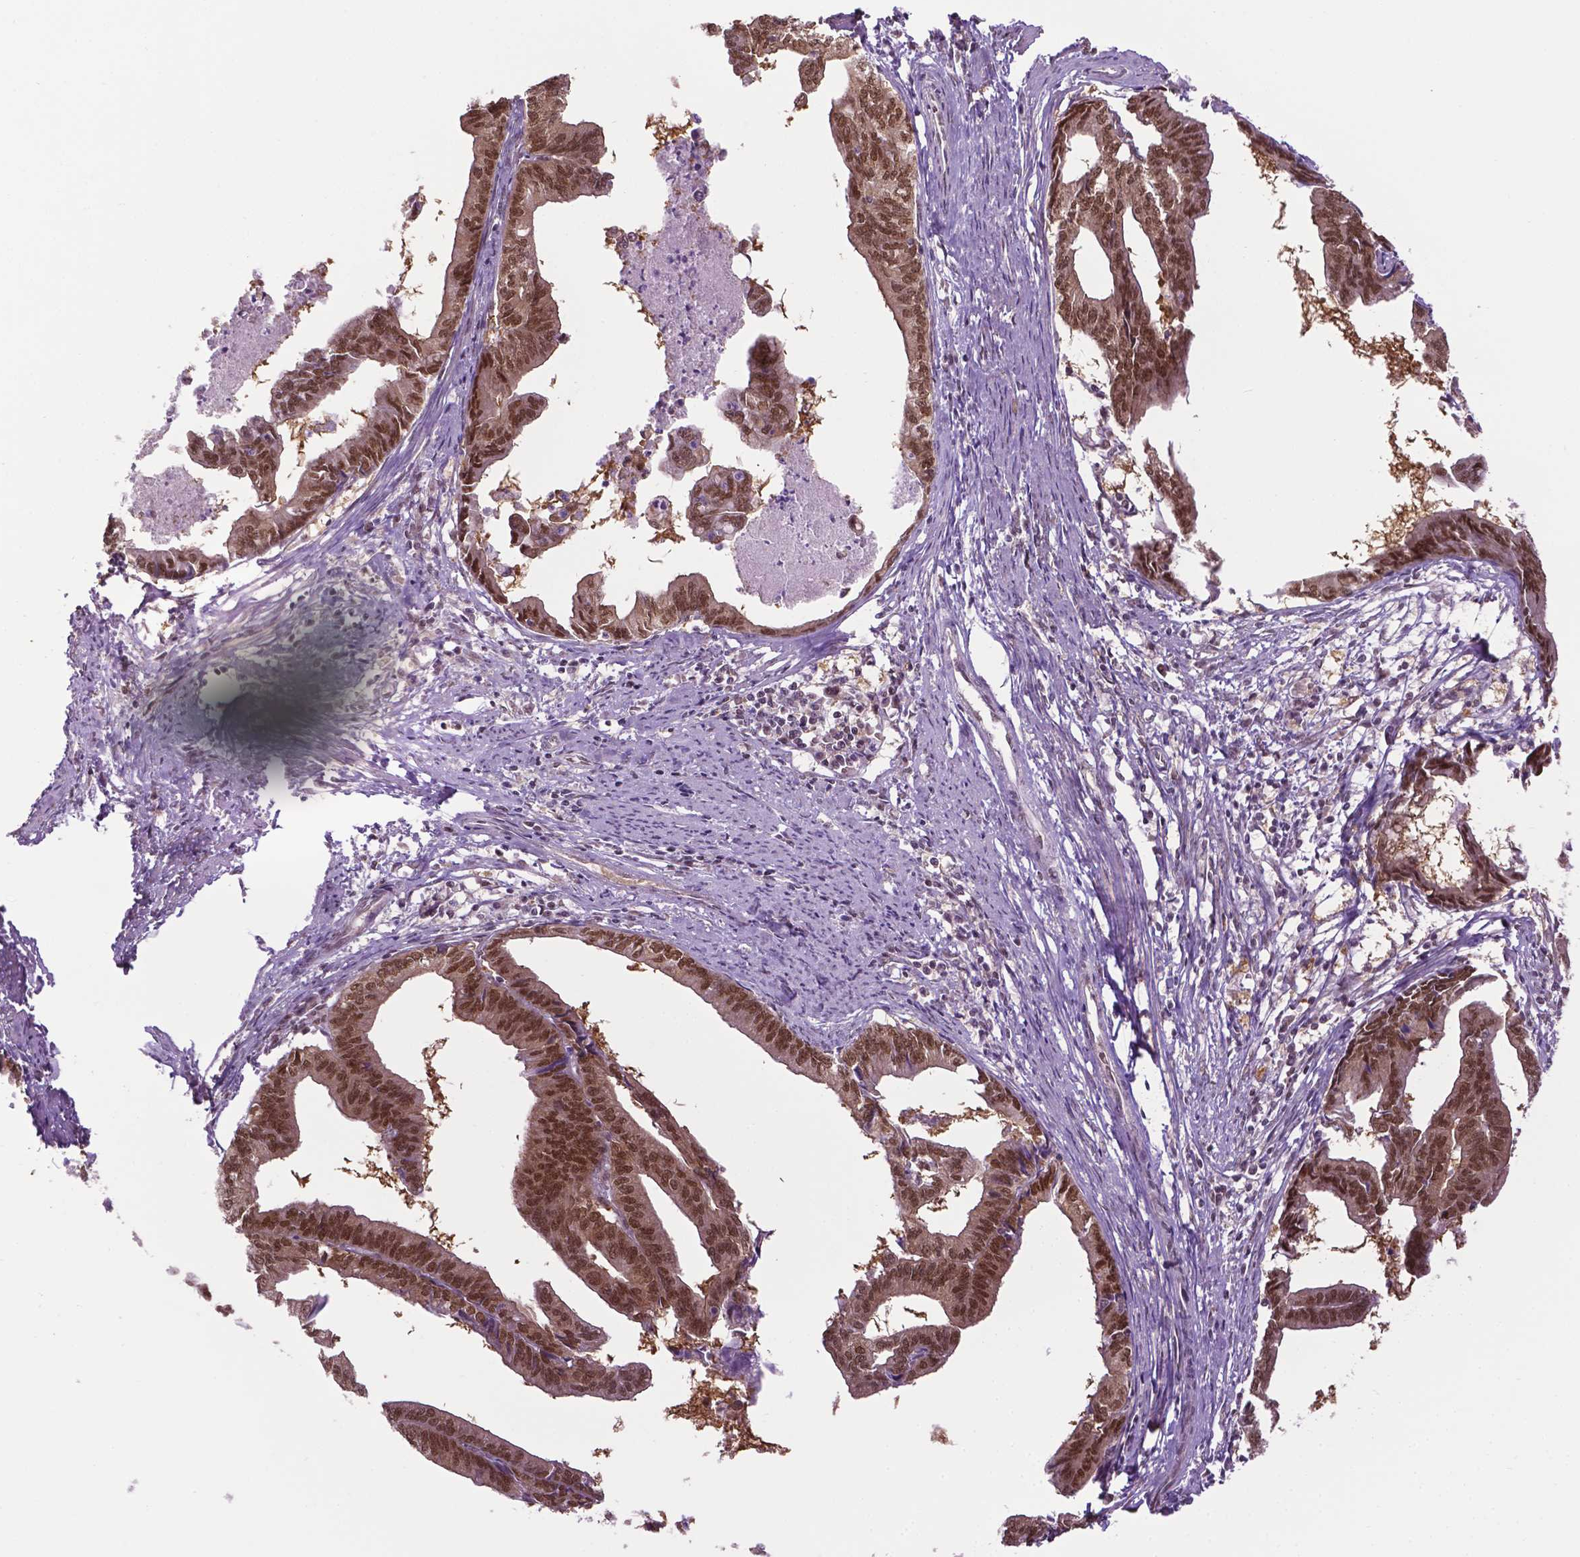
{"staining": {"intensity": "strong", "quantity": ">75%", "location": "nuclear"}, "tissue": "endometrial cancer", "cell_type": "Tumor cells", "image_type": "cancer", "snomed": [{"axis": "morphology", "description": "Adenocarcinoma, NOS"}, {"axis": "topography", "description": "Endometrium"}], "caption": "This histopathology image exhibits IHC staining of endometrial cancer, with high strong nuclear positivity in approximately >75% of tumor cells.", "gene": "UBQLN4", "patient": {"sex": "female", "age": 65}}